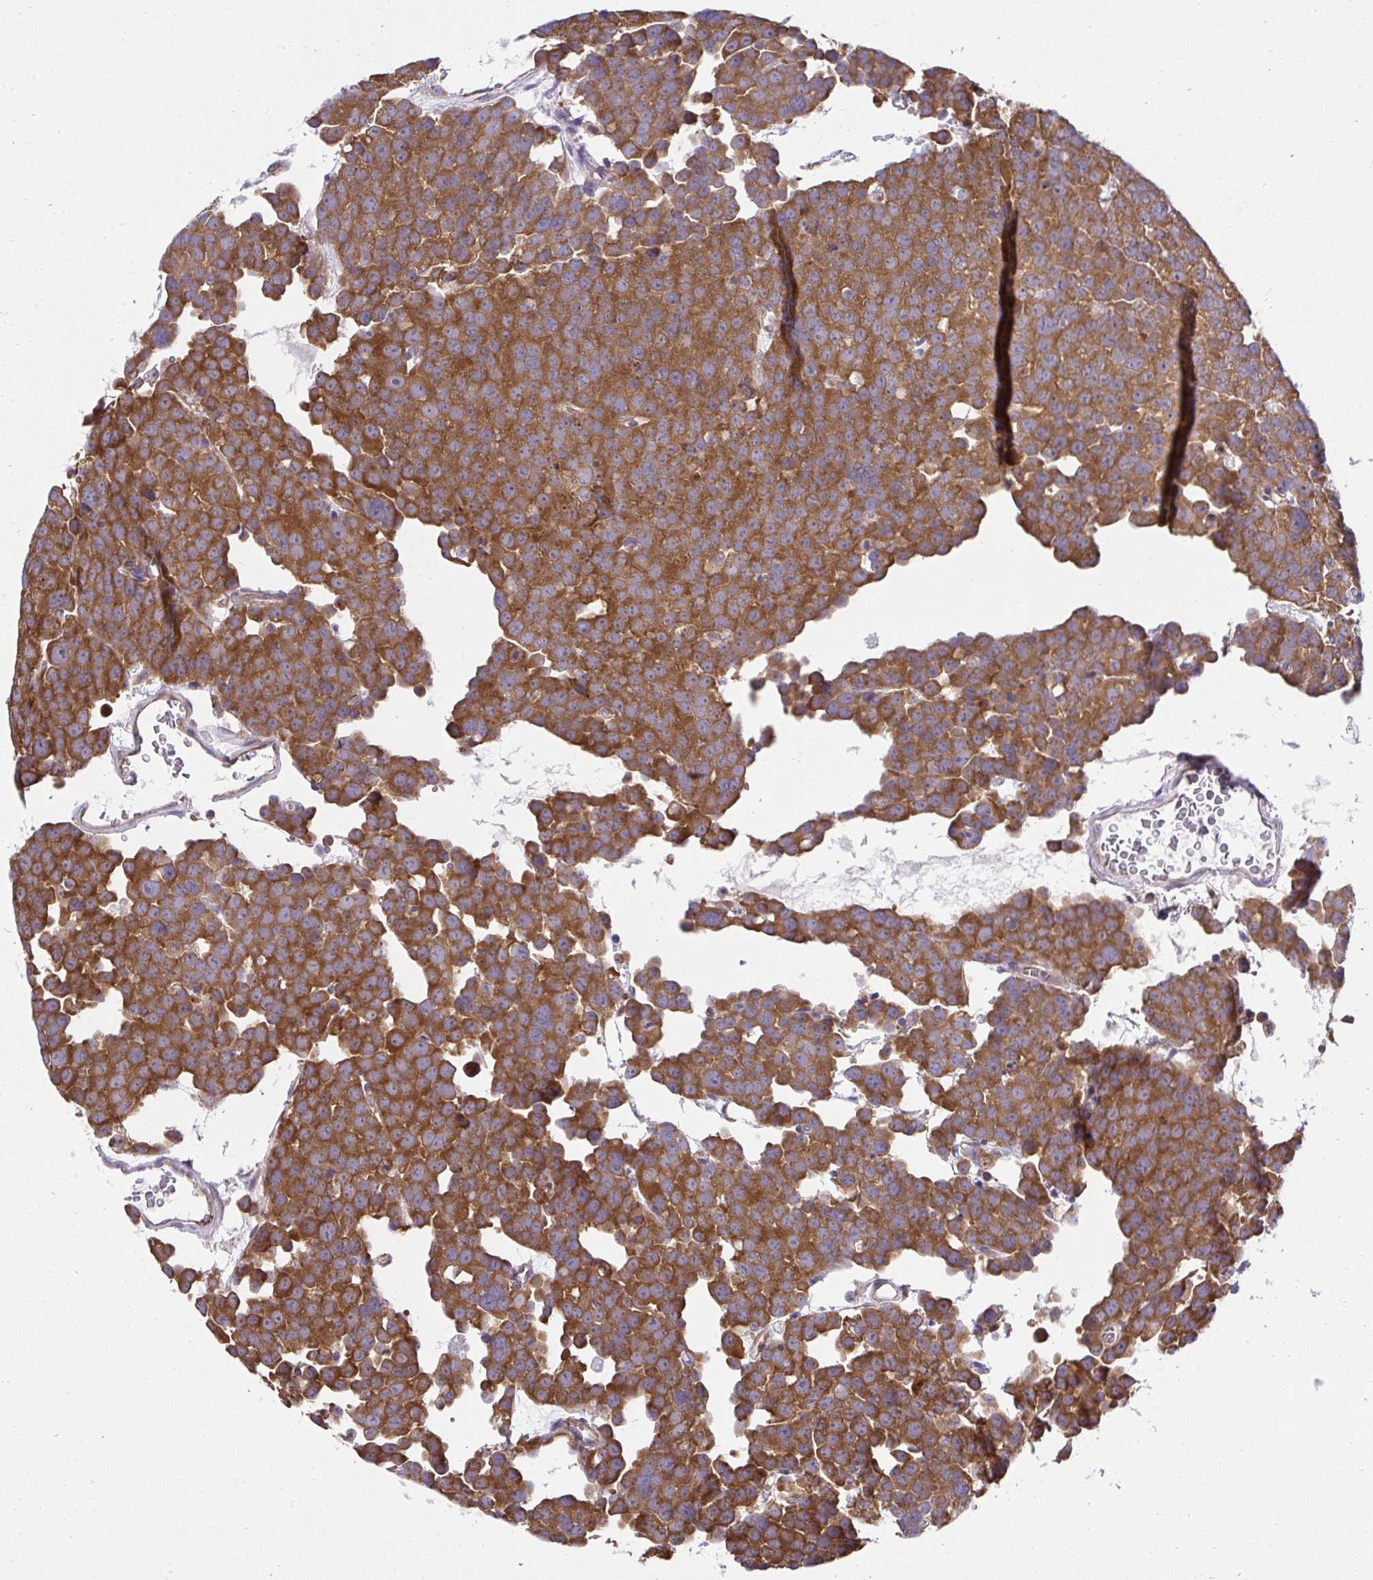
{"staining": {"intensity": "strong", "quantity": ">75%", "location": "cytoplasmic/membranous"}, "tissue": "testis cancer", "cell_type": "Tumor cells", "image_type": "cancer", "snomed": [{"axis": "morphology", "description": "Seminoma, NOS"}, {"axis": "topography", "description": "Testis"}], "caption": "Human testis seminoma stained with a brown dye shows strong cytoplasmic/membranous positive positivity in about >75% of tumor cells.", "gene": "RPS7", "patient": {"sex": "male", "age": 71}}